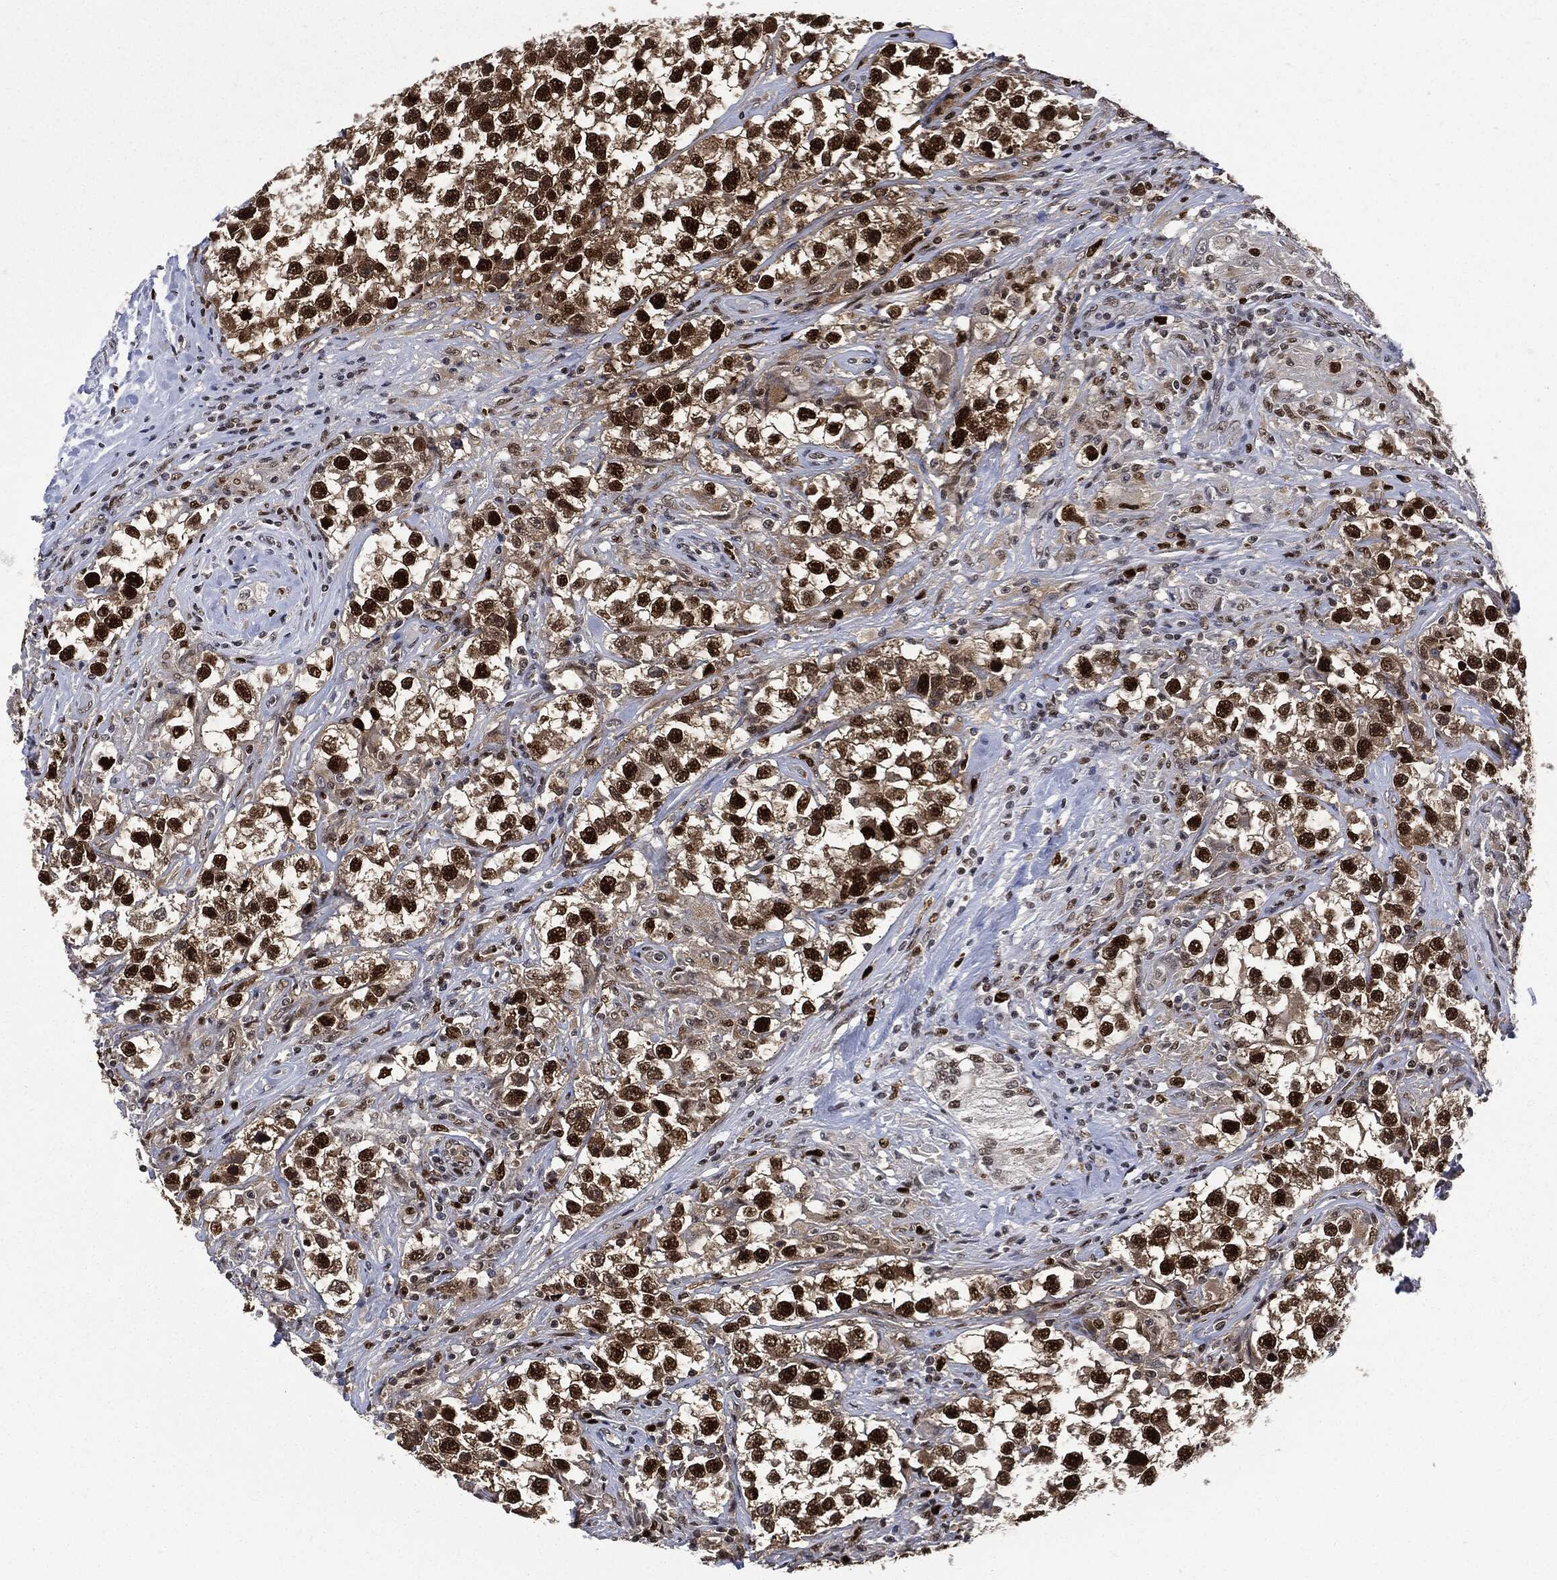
{"staining": {"intensity": "strong", "quantity": ">75%", "location": "nuclear"}, "tissue": "testis cancer", "cell_type": "Tumor cells", "image_type": "cancer", "snomed": [{"axis": "morphology", "description": "Seminoma, NOS"}, {"axis": "topography", "description": "Testis"}], "caption": "Human seminoma (testis) stained for a protein (brown) exhibits strong nuclear positive staining in approximately >75% of tumor cells.", "gene": "PCNA", "patient": {"sex": "male", "age": 46}}